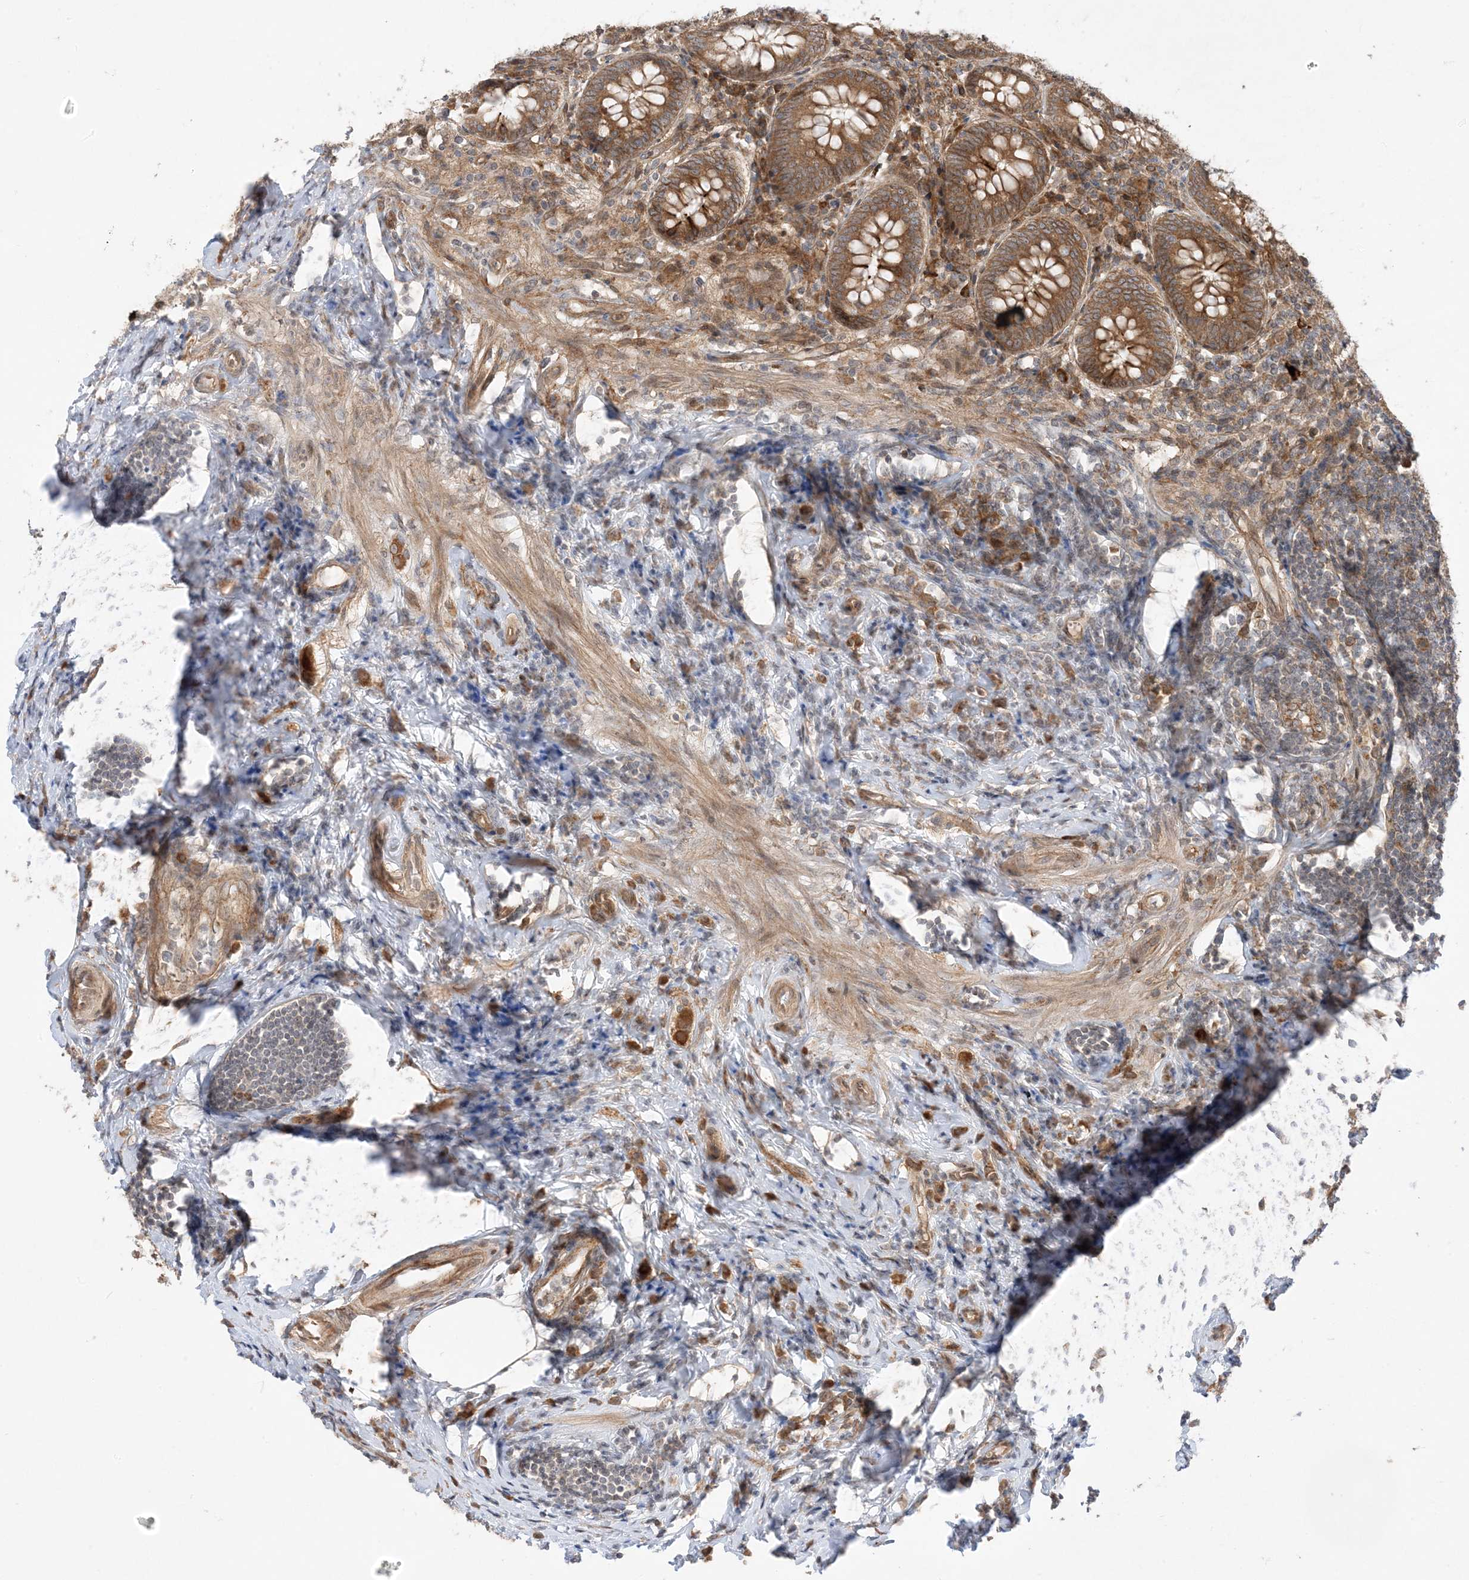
{"staining": {"intensity": "moderate", "quantity": ">75%", "location": "cytoplasmic/membranous"}, "tissue": "appendix", "cell_type": "Glandular cells", "image_type": "normal", "snomed": [{"axis": "morphology", "description": "Normal tissue, NOS"}, {"axis": "topography", "description": "Appendix"}], "caption": "An image showing moderate cytoplasmic/membranous positivity in about >75% of glandular cells in normal appendix, as visualized by brown immunohistochemical staining.", "gene": "SCARF2", "patient": {"sex": "female", "age": 54}}